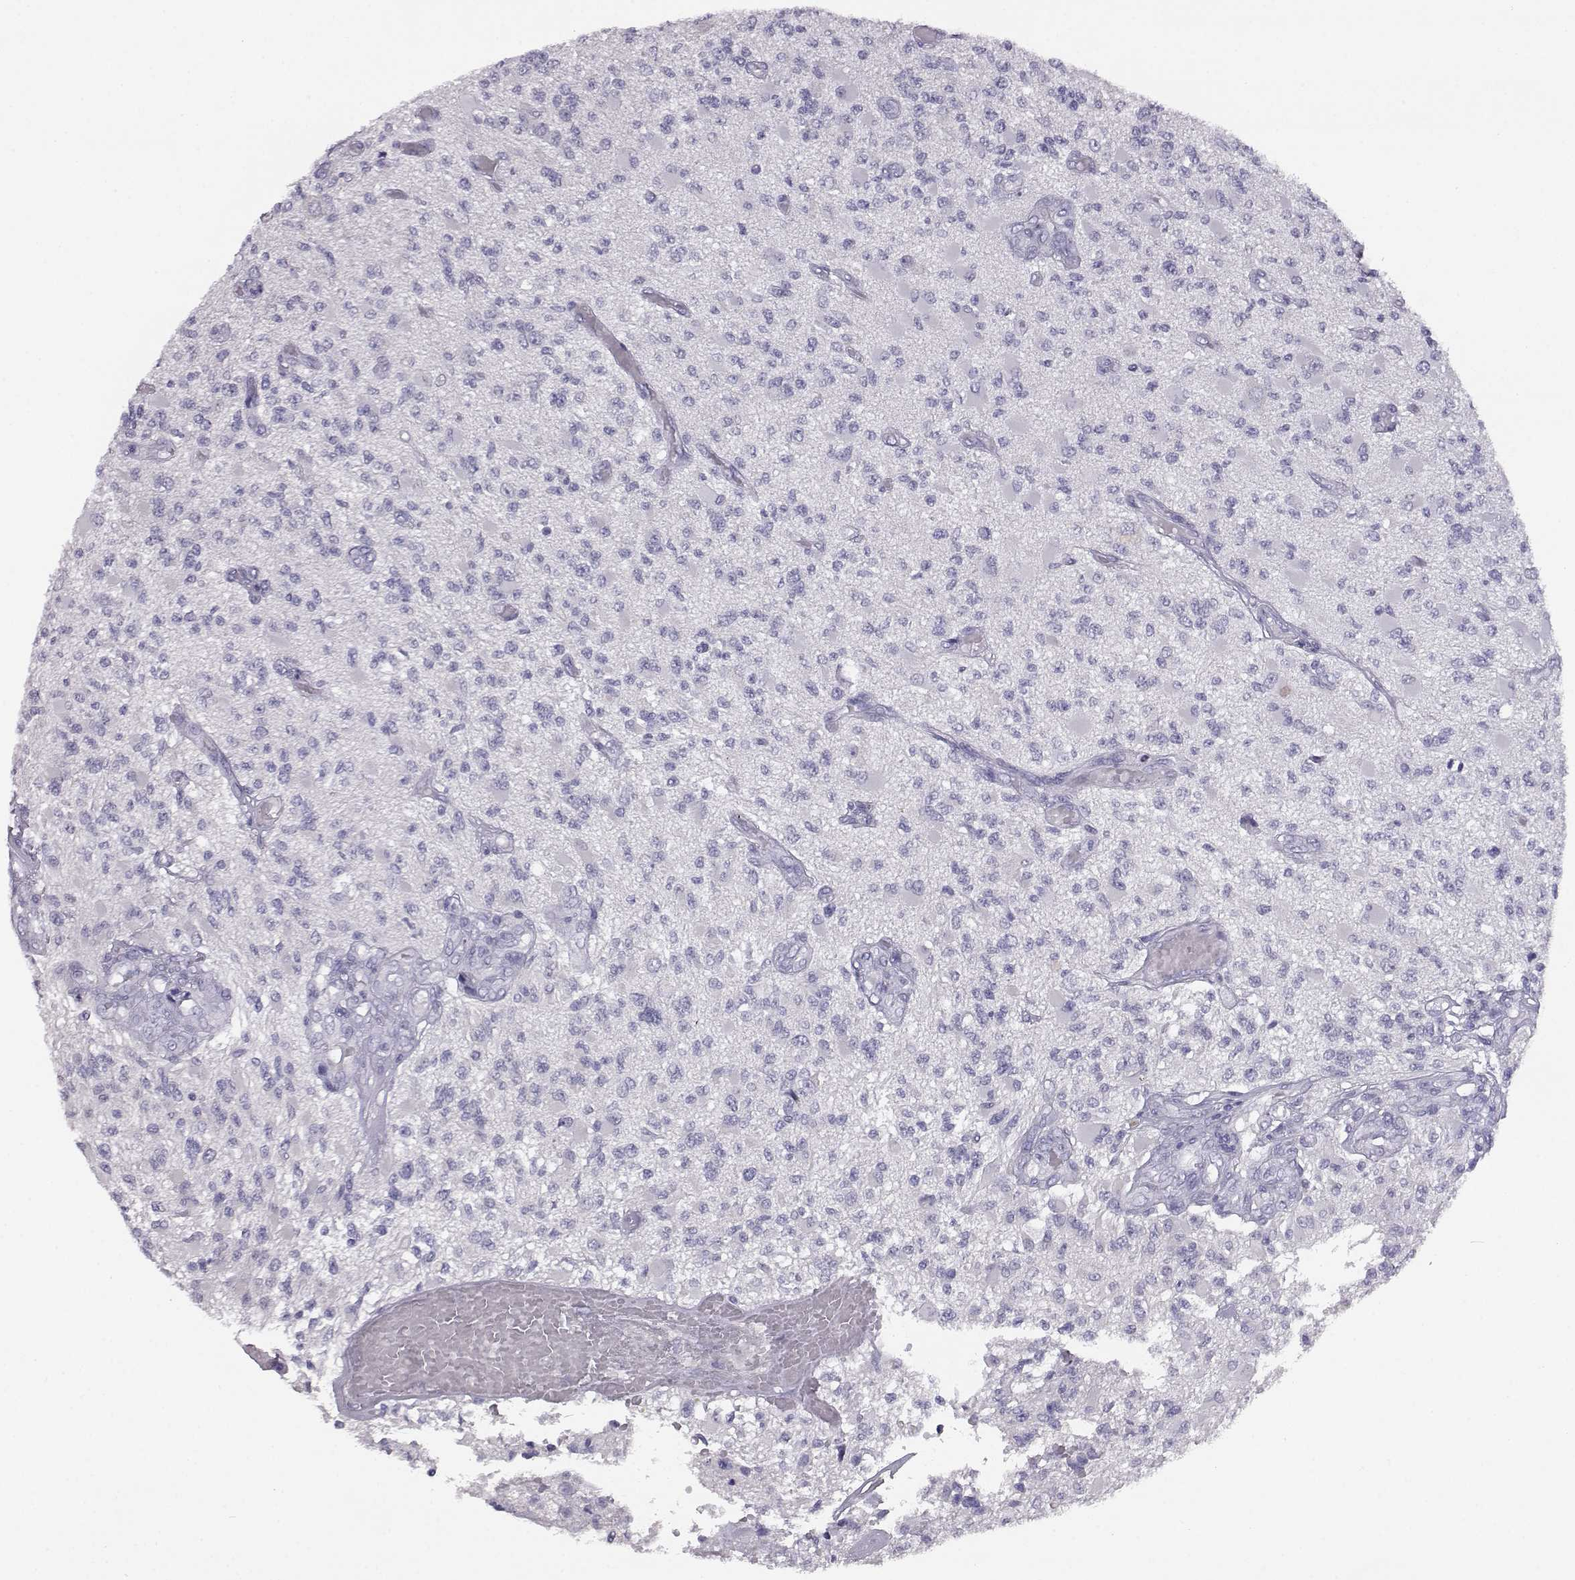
{"staining": {"intensity": "negative", "quantity": "none", "location": "none"}, "tissue": "glioma", "cell_type": "Tumor cells", "image_type": "cancer", "snomed": [{"axis": "morphology", "description": "Glioma, malignant, High grade"}, {"axis": "topography", "description": "Brain"}], "caption": "This is an immunohistochemistry micrograph of human glioma. There is no staining in tumor cells.", "gene": "ITLN2", "patient": {"sex": "female", "age": 63}}